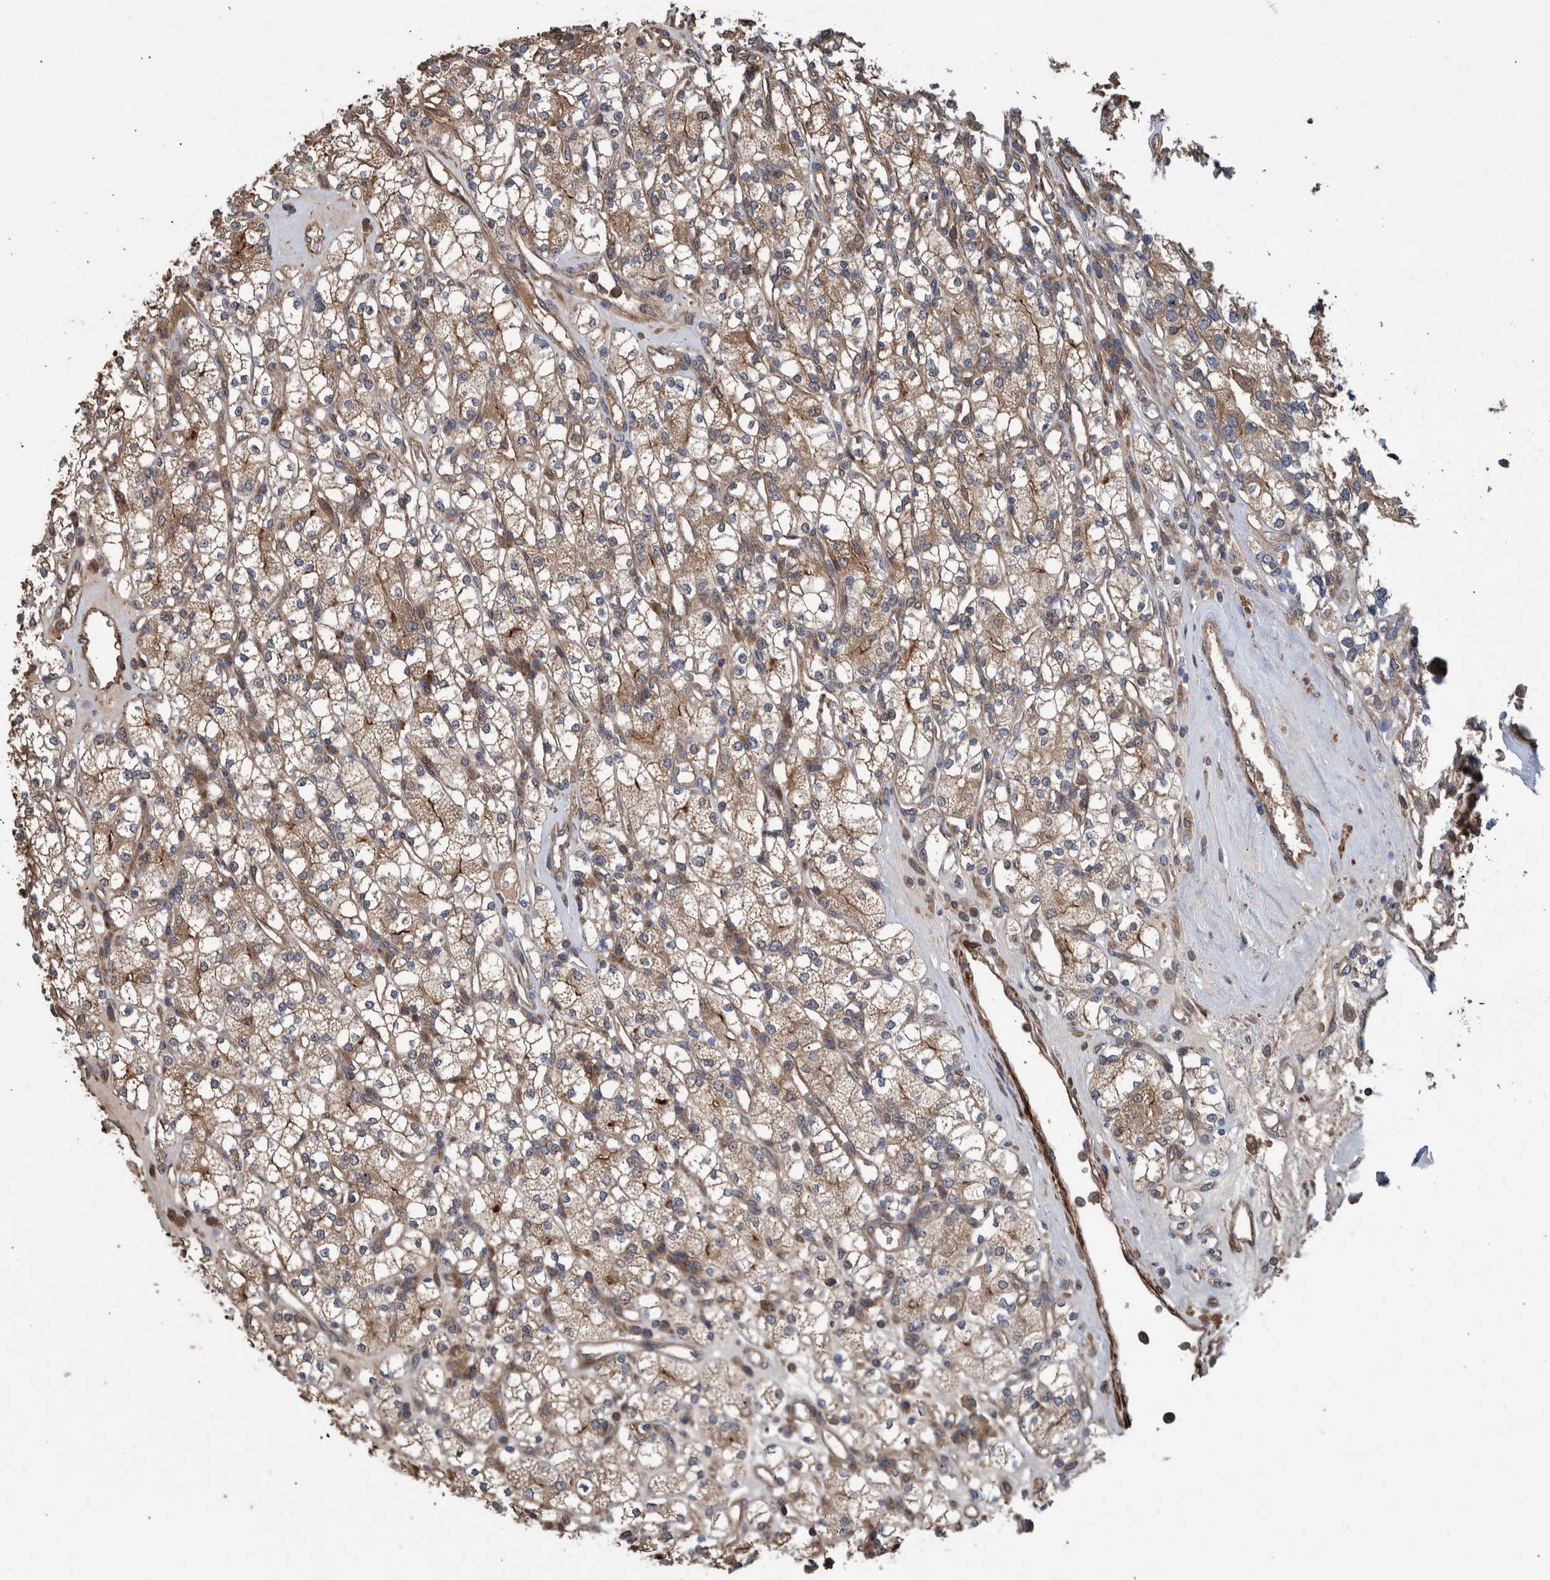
{"staining": {"intensity": "weak", "quantity": ">75%", "location": "cytoplasmic/membranous"}, "tissue": "renal cancer", "cell_type": "Tumor cells", "image_type": "cancer", "snomed": [{"axis": "morphology", "description": "Adenocarcinoma, NOS"}, {"axis": "topography", "description": "Kidney"}], "caption": "Brown immunohistochemical staining in human adenocarcinoma (renal) demonstrates weak cytoplasmic/membranous expression in about >75% of tumor cells.", "gene": "B3GNTL1", "patient": {"sex": "male", "age": 77}}